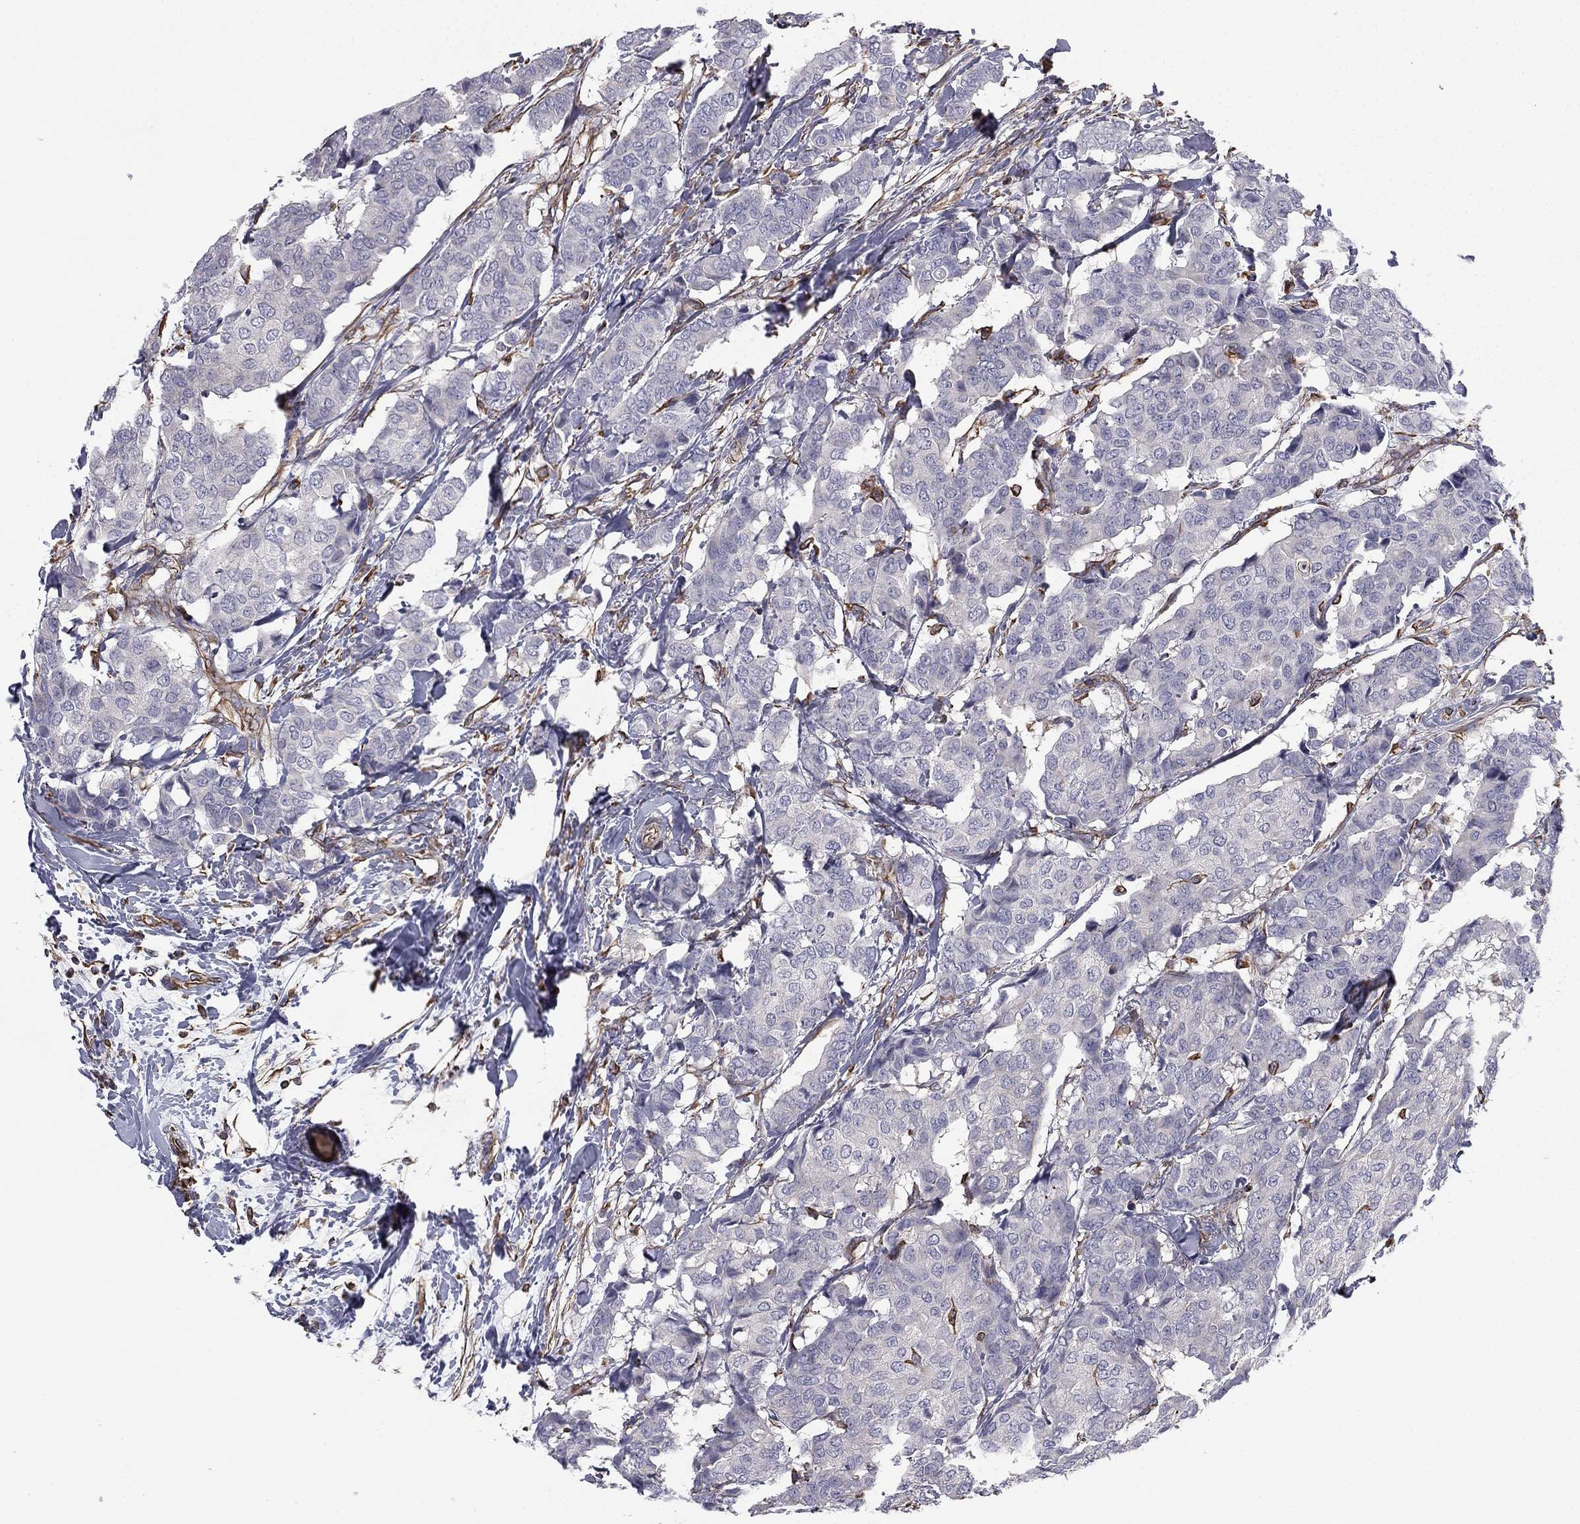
{"staining": {"intensity": "negative", "quantity": "none", "location": "none"}, "tissue": "breast cancer", "cell_type": "Tumor cells", "image_type": "cancer", "snomed": [{"axis": "morphology", "description": "Duct carcinoma"}, {"axis": "topography", "description": "Breast"}], "caption": "Tumor cells are negative for protein expression in human invasive ductal carcinoma (breast).", "gene": "SCUBE1", "patient": {"sex": "female", "age": 75}}